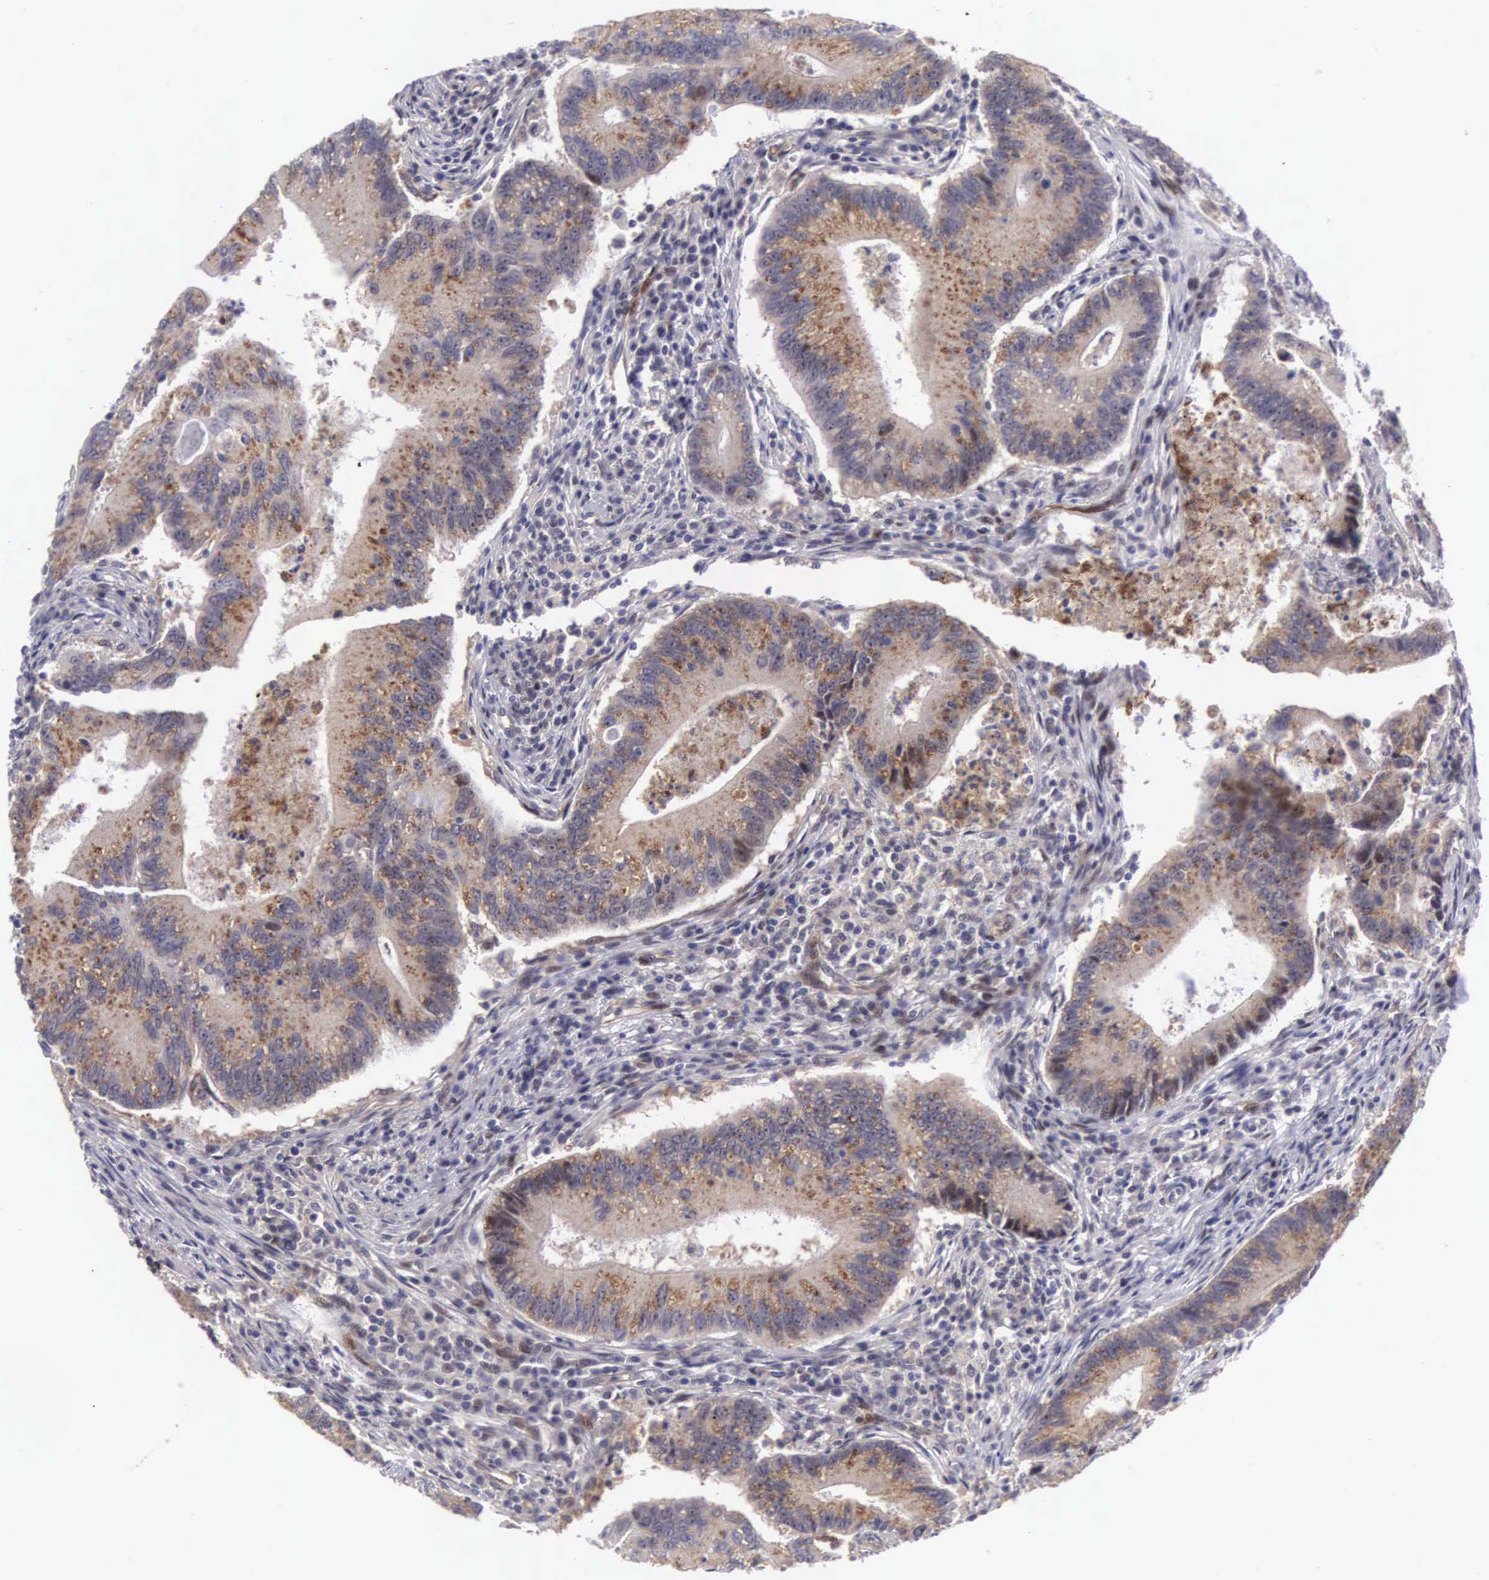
{"staining": {"intensity": "moderate", "quantity": ">75%", "location": "cytoplasmic/membranous"}, "tissue": "colorectal cancer", "cell_type": "Tumor cells", "image_type": "cancer", "snomed": [{"axis": "morphology", "description": "Adenocarcinoma, NOS"}, {"axis": "topography", "description": "Rectum"}], "caption": "IHC of colorectal cancer demonstrates medium levels of moderate cytoplasmic/membranous staining in about >75% of tumor cells.", "gene": "EMID1", "patient": {"sex": "female", "age": 81}}